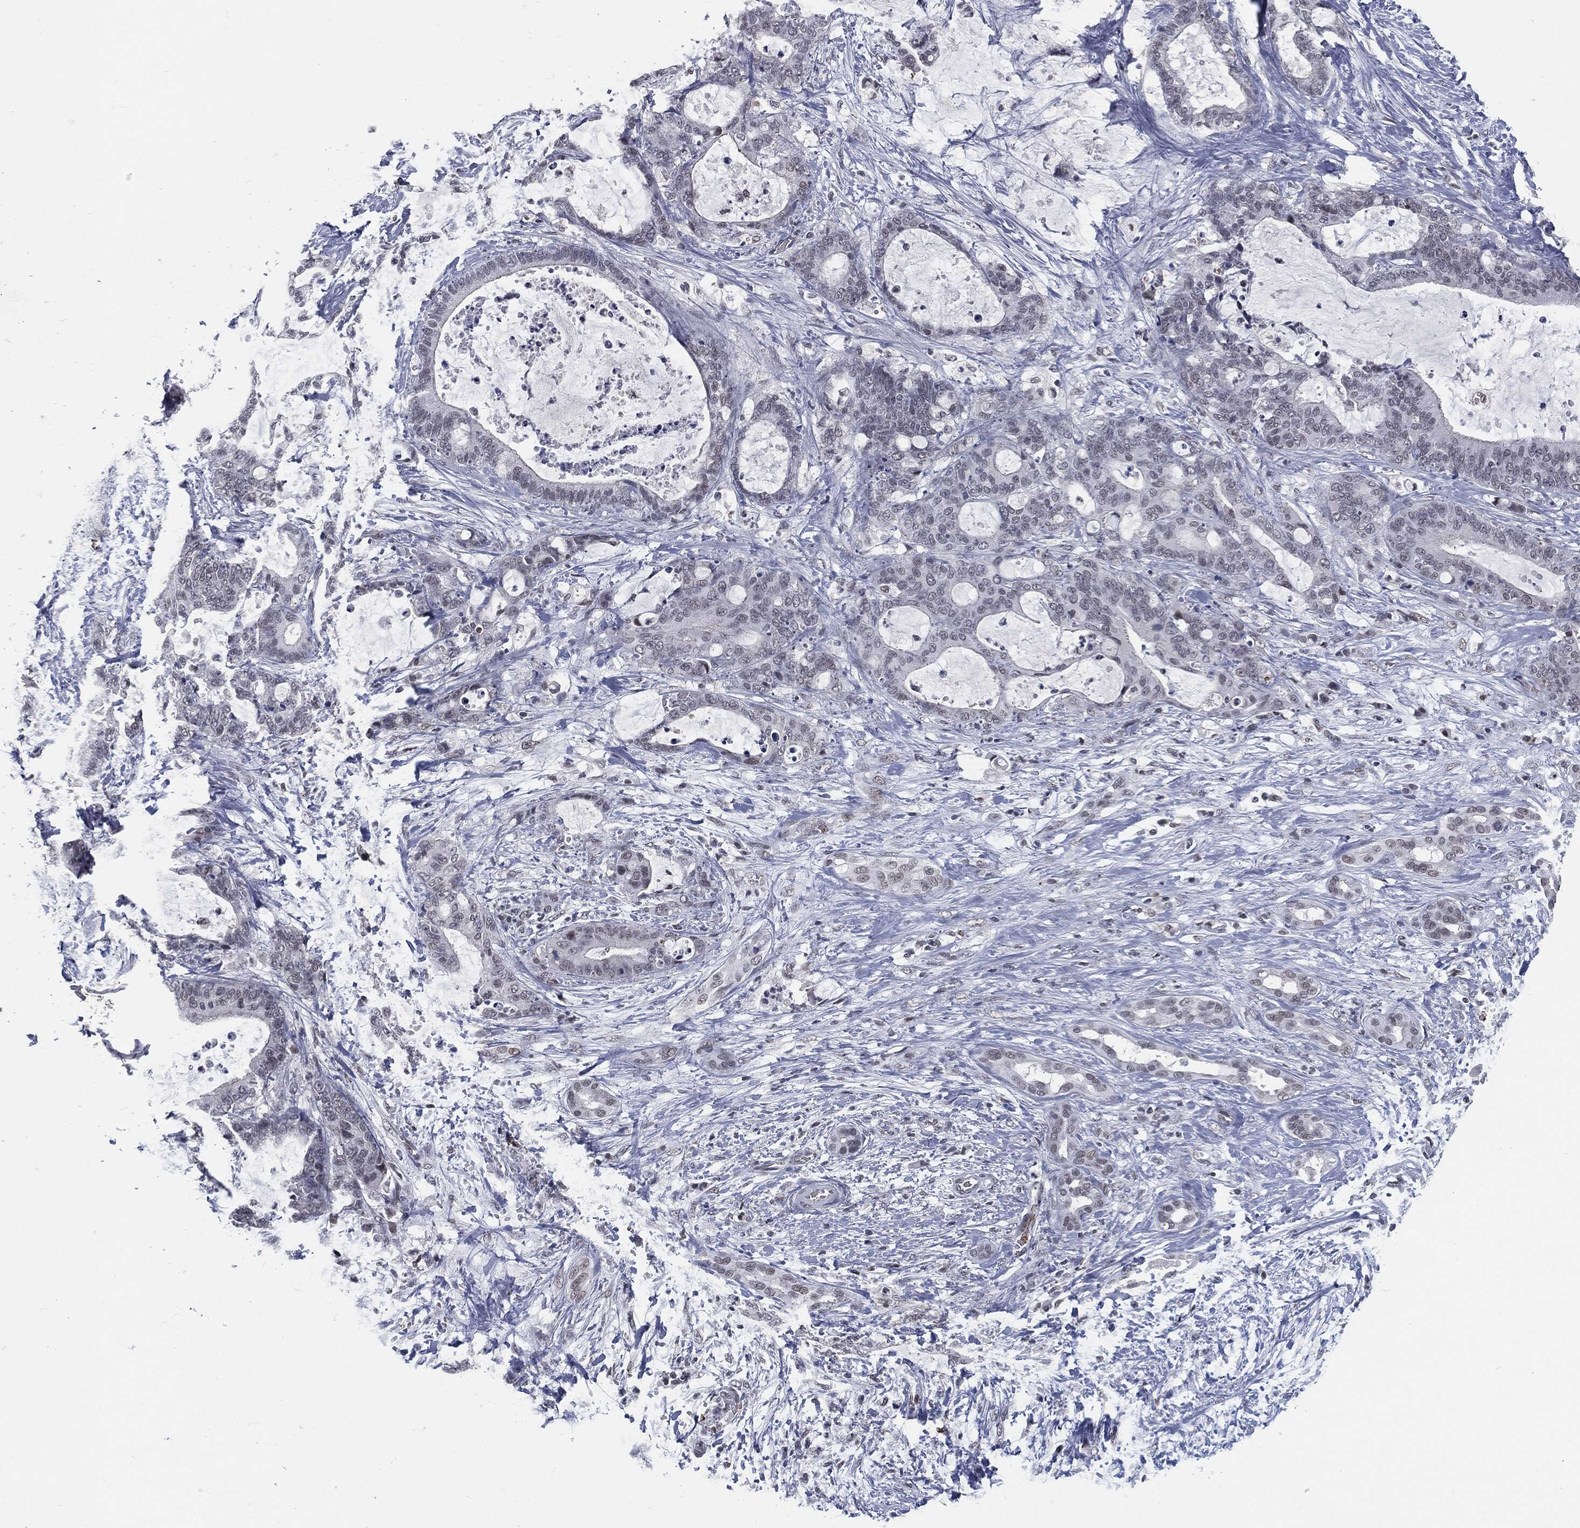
{"staining": {"intensity": "negative", "quantity": "none", "location": "none"}, "tissue": "liver cancer", "cell_type": "Tumor cells", "image_type": "cancer", "snomed": [{"axis": "morphology", "description": "Cholangiocarcinoma"}, {"axis": "topography", "description": "Liver"}], "caption": "This is an immunohistochemistry image of human liver cancer. There is no staining in tumor cells.", "gene": "ANXA1", "patient": {"sex": "female", "age": 73}}